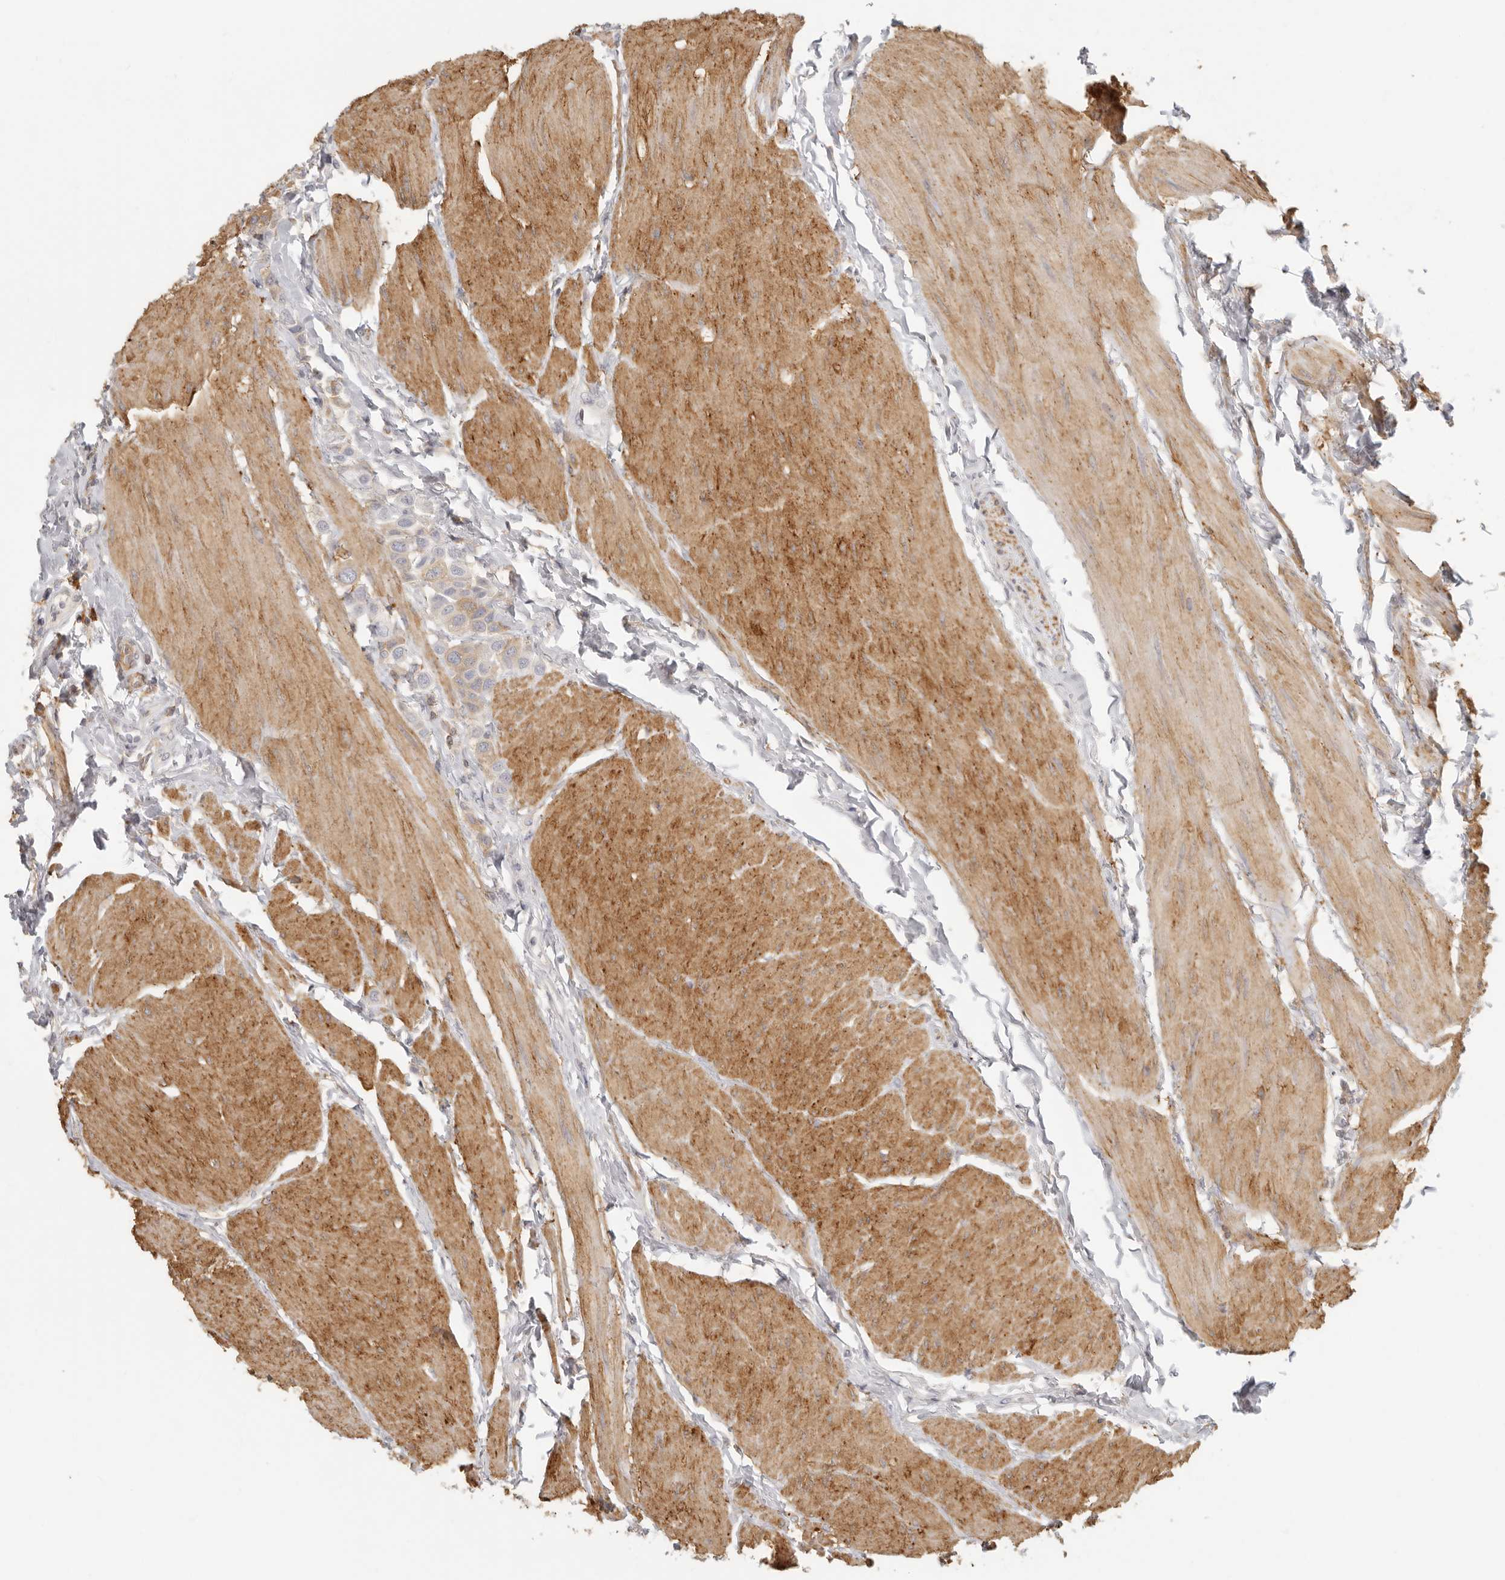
{"staining": {"intensity": "weak", "quantity": ">75%", "location": "cytoplasmic/membranous"}, "tissue": "urothelial cancer", "cell_type": "Tumor cells", "image_type": "cancer", "snomed": [{"axis": "morphology", "description": "Urothelial carcinoma, High grade"}, {"axis": "topography", "description": "Urinary bladder"}], "caption": "A photomicrograph of urothelial carcinoma (high-grade) stained for a protein reveals weak cytoplasmic/membranous brown staining in tumor cells.", "gene": "NIBAN1", "patient": {"sex": "male", "age": 50}}